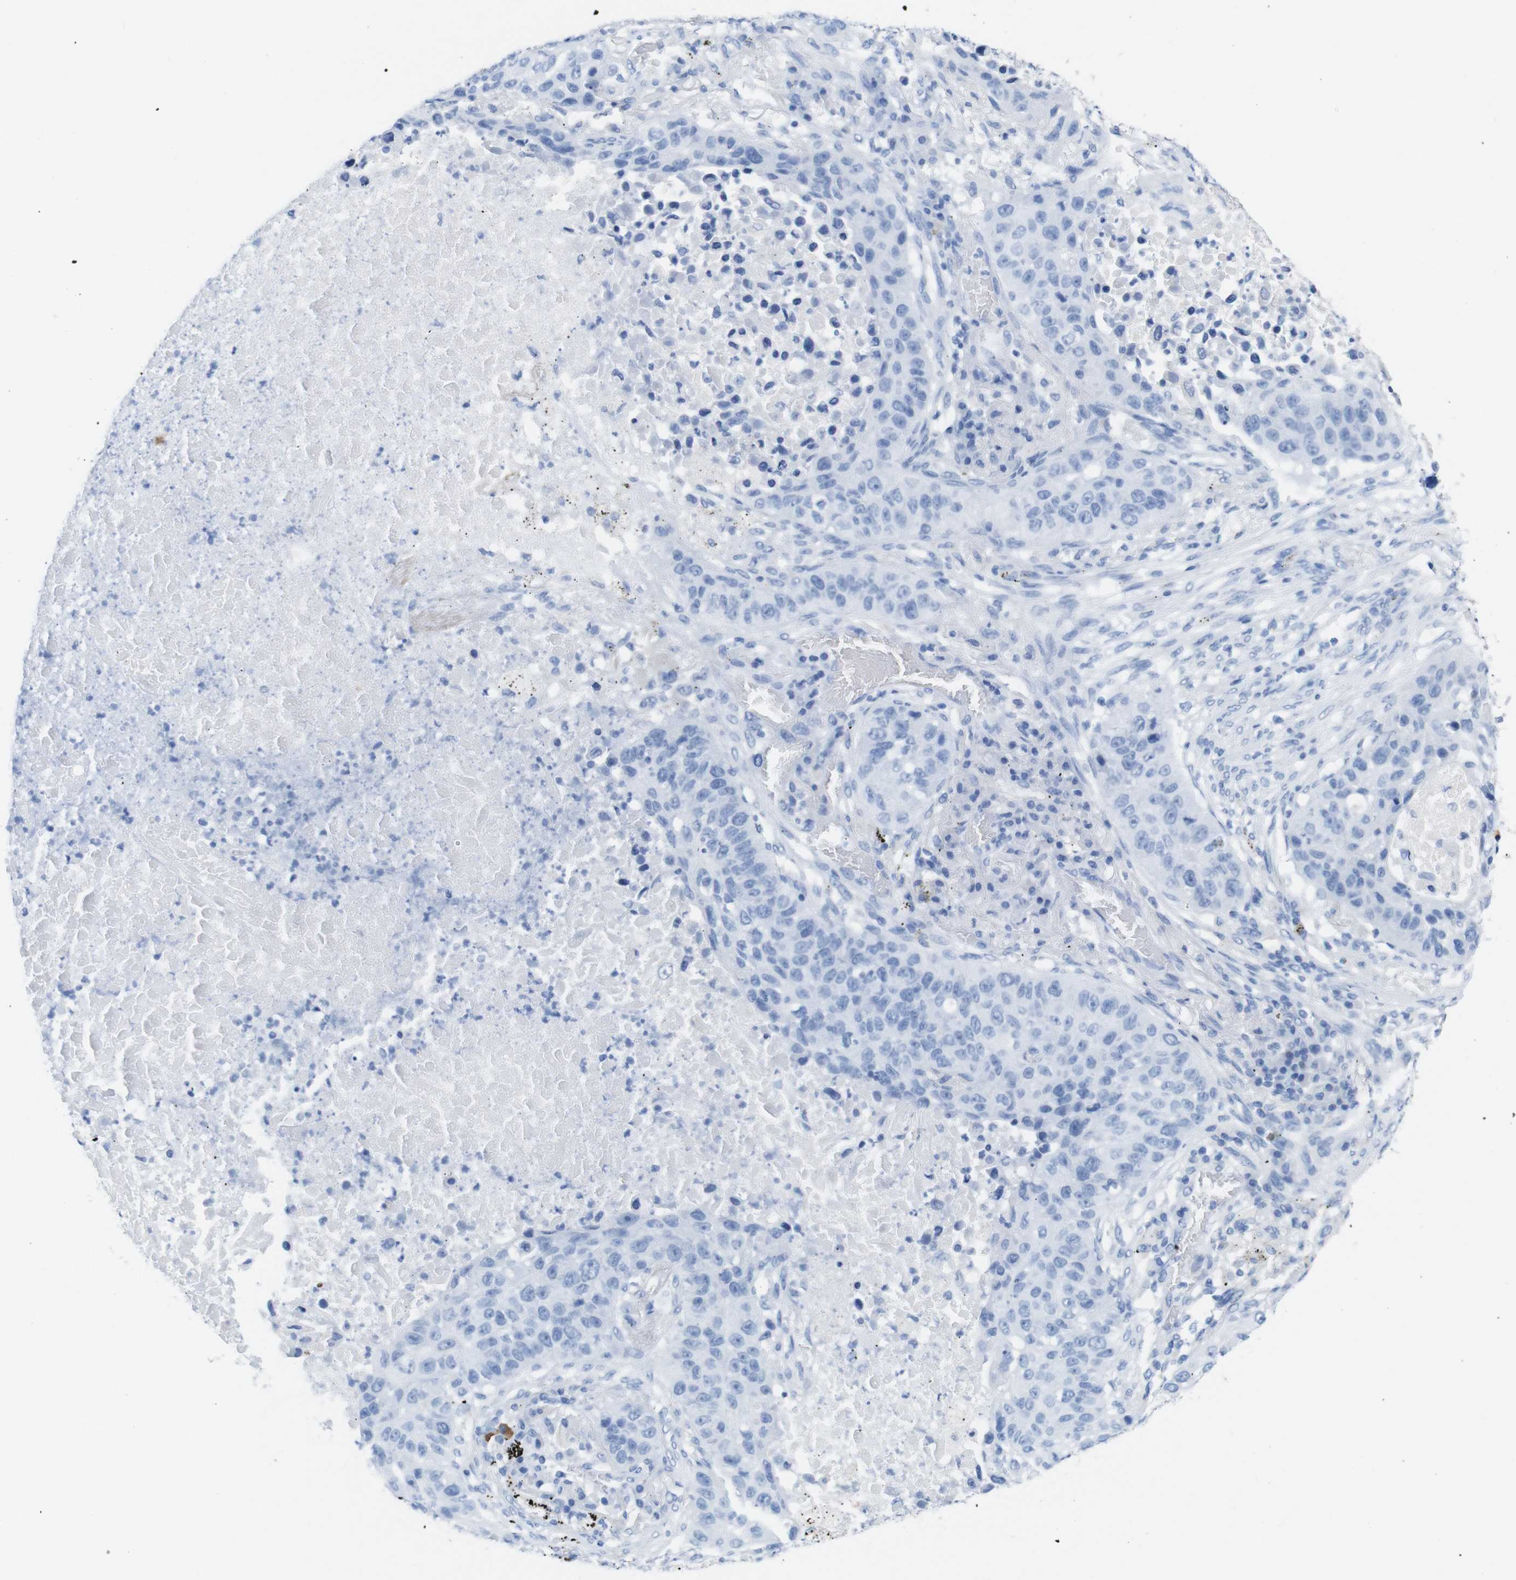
{"staining": {"intensity": "negative", "quantity": "none", "location": "none"}, "tissue": "lung cancer", "cell_type": "Tumor cells", "image_type": "cancer", "snomed": [{"axis": "morphology", "description": "Squamous cell carcinoma, NOS"}, {"axis": "topography", "description": "Lung"}], "caption": "Human lung cancer stained for a protein using immunohistochemistry (IHC) displays no expression in tumor cells.", "gene": "LAG3", "patient": {"sex": "male", "age": 57}}